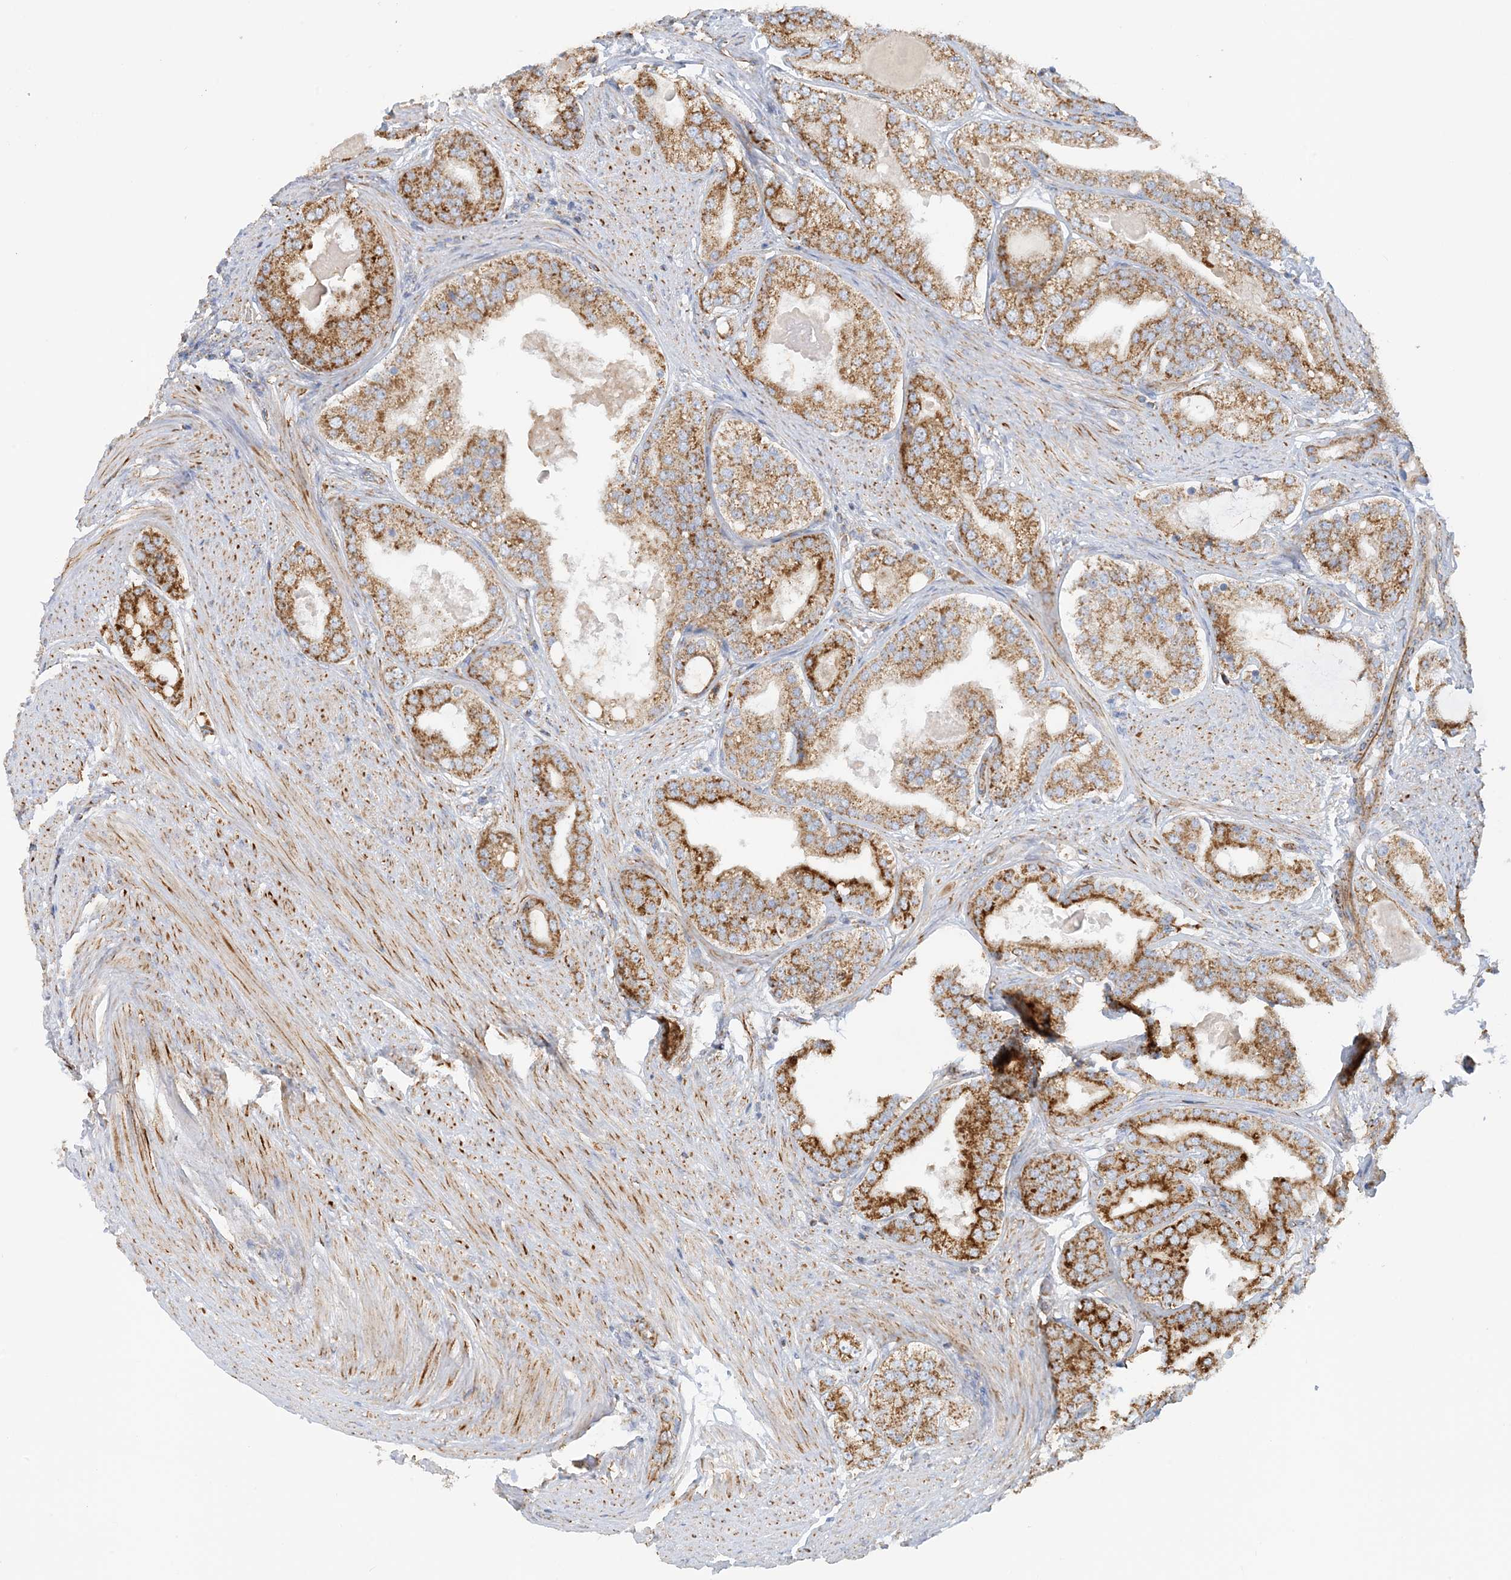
{"staining": {"intensity": "moderate", "quantity": ">75%", "location": "cytoplasmic/membranous"}, "tissue": "prostate cancer", "cell_type": "Tumor cells", "image_type": "cancer", "snomed": [{"axis": "morphology", "description": "Adenocarcinoma, High grade"}, {"axis": "topography", "description": "Prostate"}], "caption": "Immunohistochemistry (IHC) histopathology image of prostate high-grade adenocarcinoma stained for a protein (brown), which shows medium levels of moderate cytoplasmic/membranous staining in approximately >75% of tumor cells.", "gene": "COA3", "patient": {"sex": "male", "age": 60}}